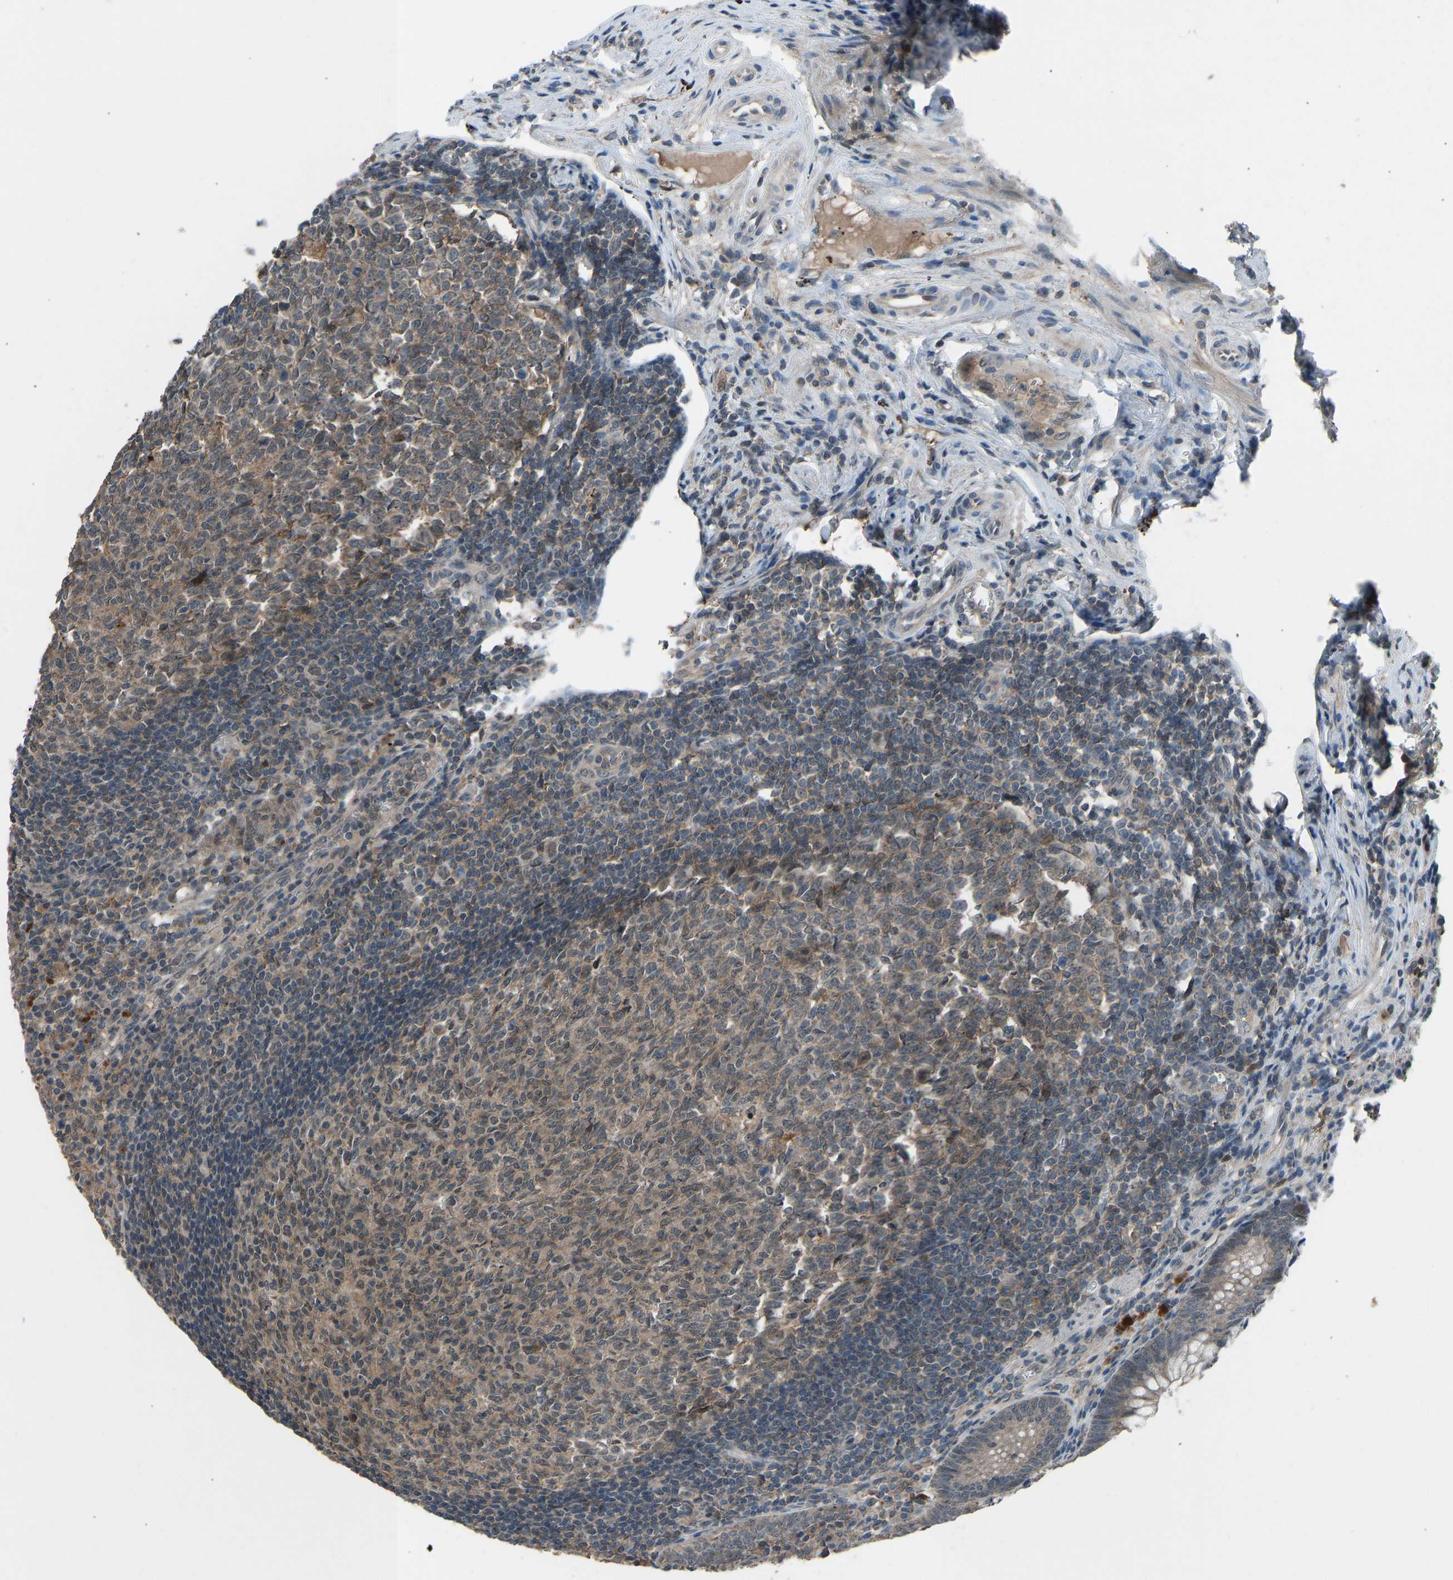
{"staining": {"intensity": "moderate", "quantity": ">75%", "location": "cytoplasmic/membranous,nuclear"}, "tissue": "appendix", "cell_type": "Glandular cells", "image_type": "normal", "snomed": [{"axis": "morphology", "description": "Normal tissue, NOS"}, {"axis": "topography", "description": "Appendix"}], "caption": "IHC photomicrograph of normal appendix: appendix stained using immunohistochemistry (IHC) demonstrates medium levels of moderate protein expression localized specifically in the cytoplasmic/membranous,nuclear of glandular cells, appearing as a cytoplasmic/membranous,nuclear brown color.", "gene": "SLC43A1", "patient": {"sex": "male", "age": 56}}